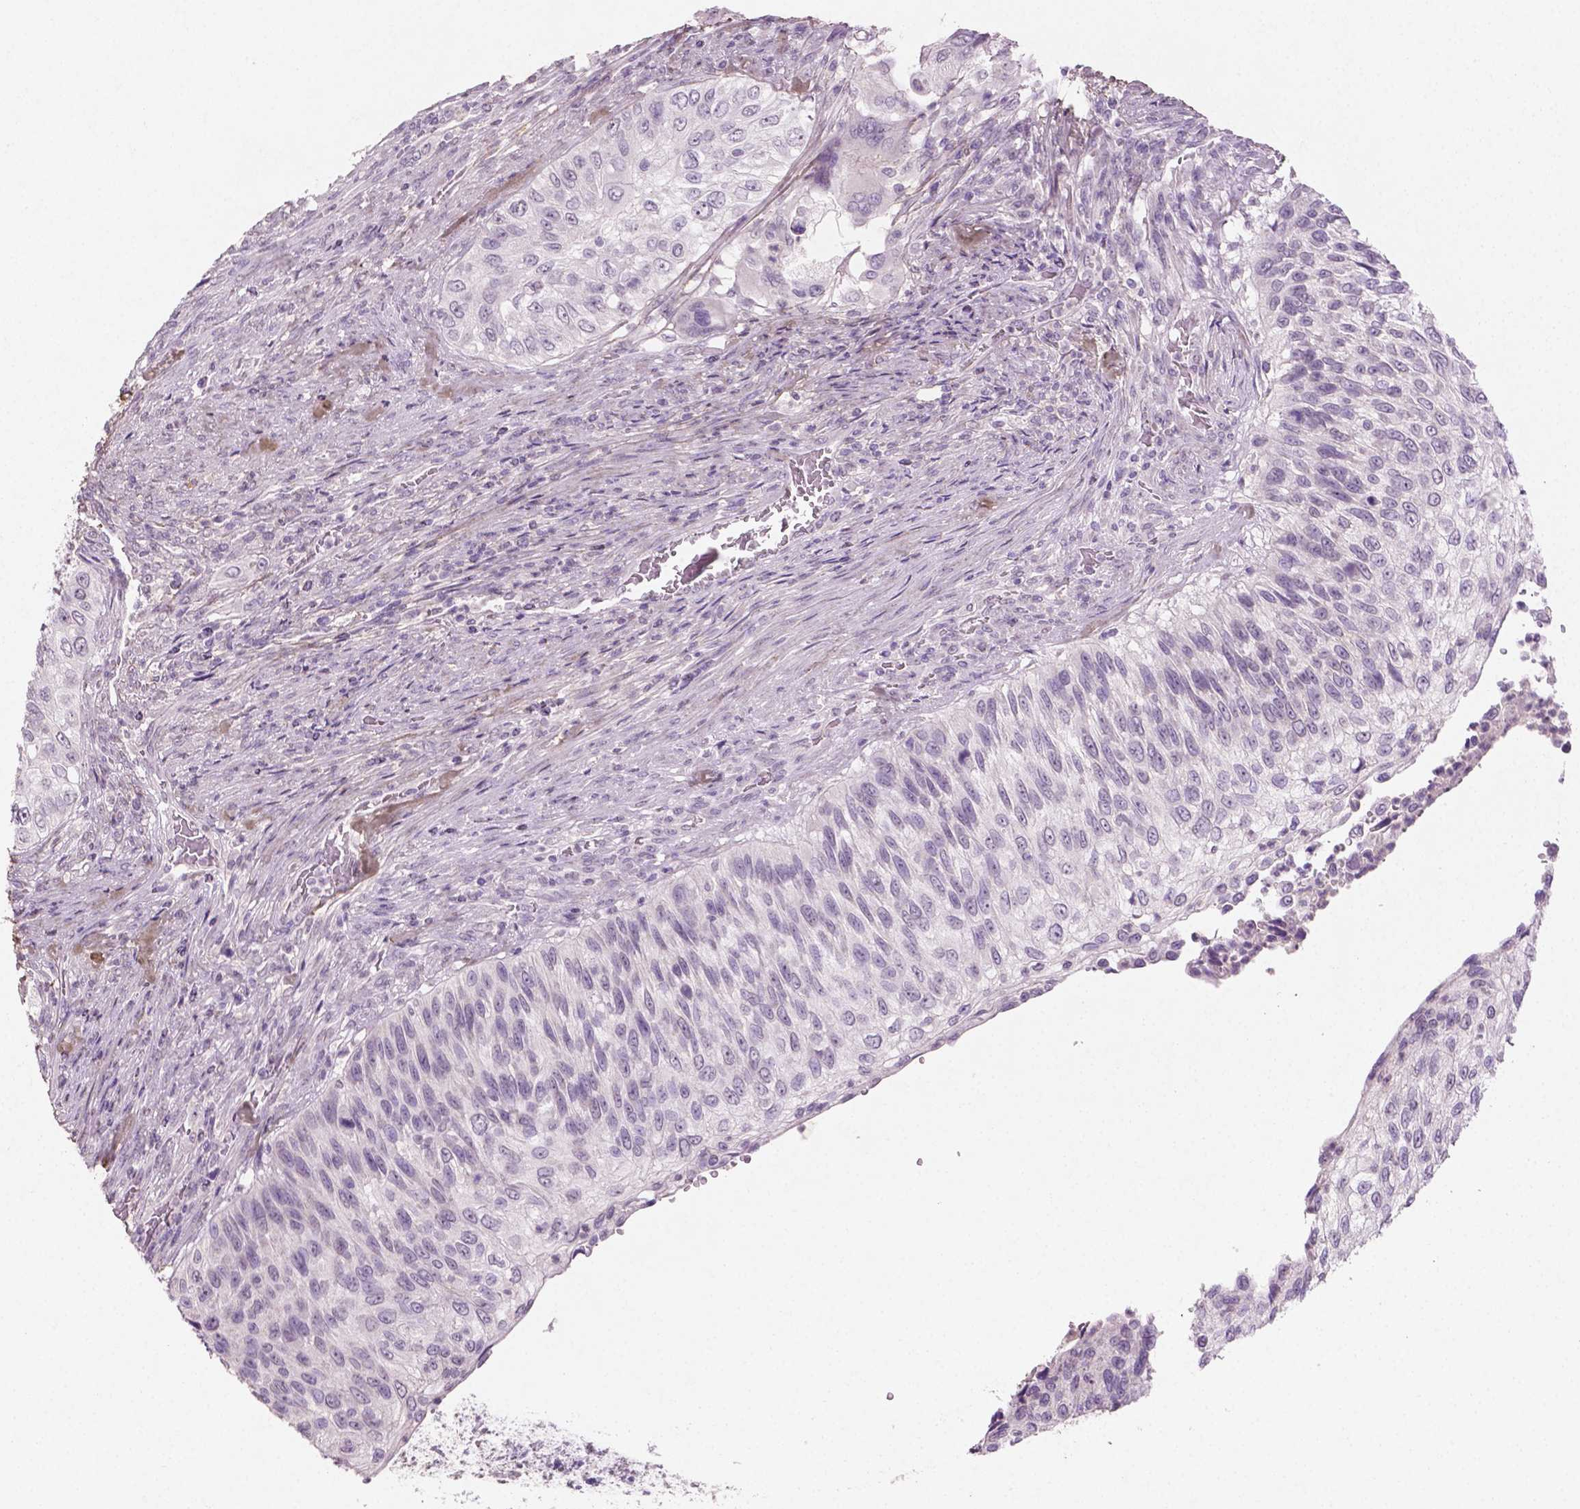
{"staining": {"intensity": "negative", "quantity": "none", "location": "none"}, "tissue": "urothelial cancer", "cell_type": "Tumor cells", "image_type": "cancer", "snomed": [{"axis": "morphology", "description": "Urothelial carcinoma, High grade"}, {"axis": "topography", "description": "Urinary bladder"}], "caption": "The micrograph shows no staining of tumor cells in urothelial cancer.", "gene": "DLG2", "patient": {"sex": "female", "age": 60}}